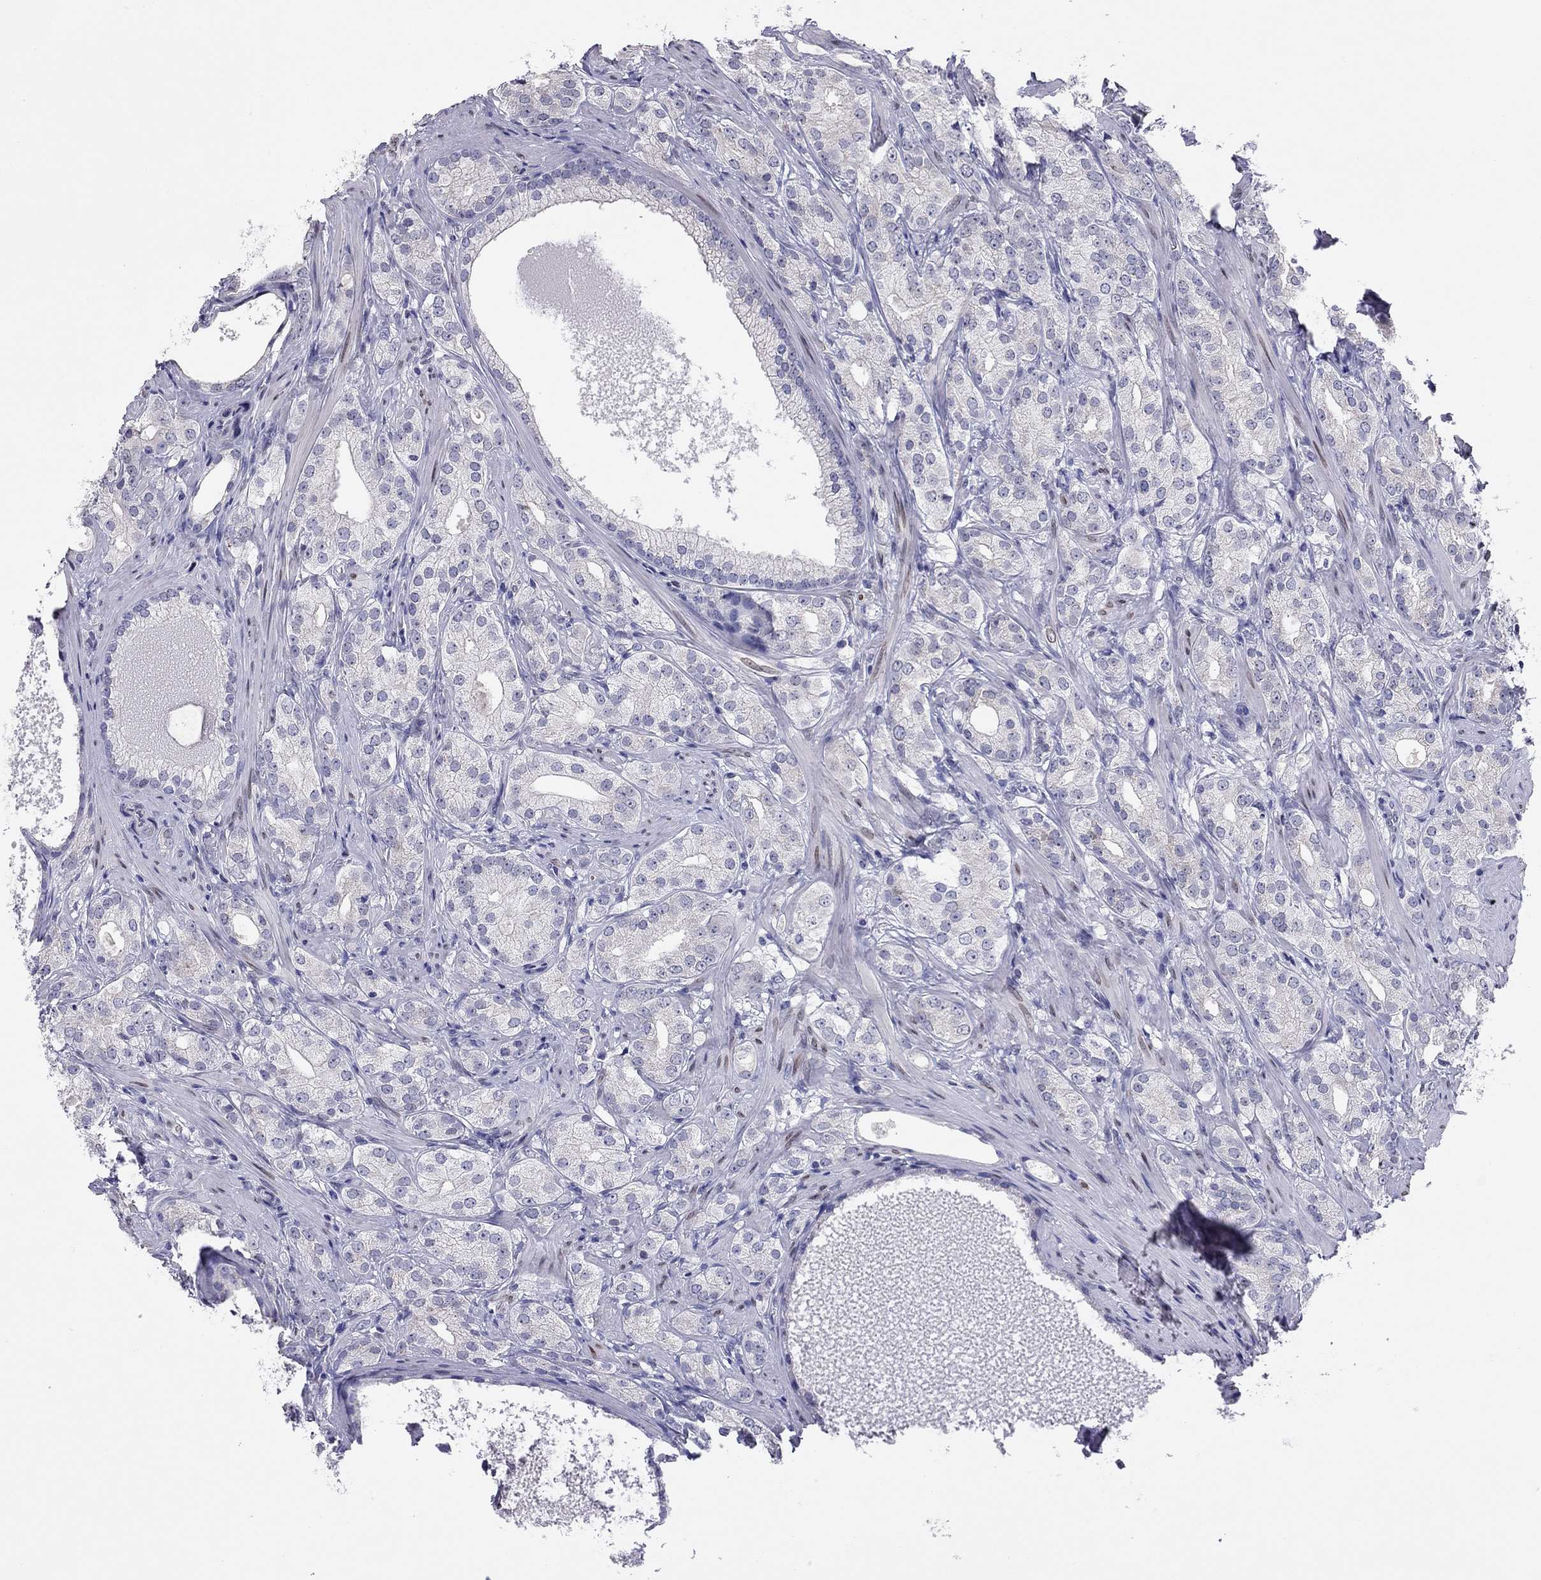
{"staining": {"intensity": "weak", "quantity": "<25%", "location": "cytoplasmic/membranous"}, "tissue": "prostate cancer", "cell_type": "Tumor cells", "image_type": "cancer", "snomed": [{"axis": "morphology", "description": "Adenocarcinoma, High grade"}, {"axis": "topography", "description": "Prostate and seminal vesicle, NOS"}], "caption": "This is an immunohistochemistry micrograph of high-grade adenocarcinoma (prostate). There is no positivity in tumor cells.", "gene": "ARMC12", "patient": {"sex": "male", "age": 62}}